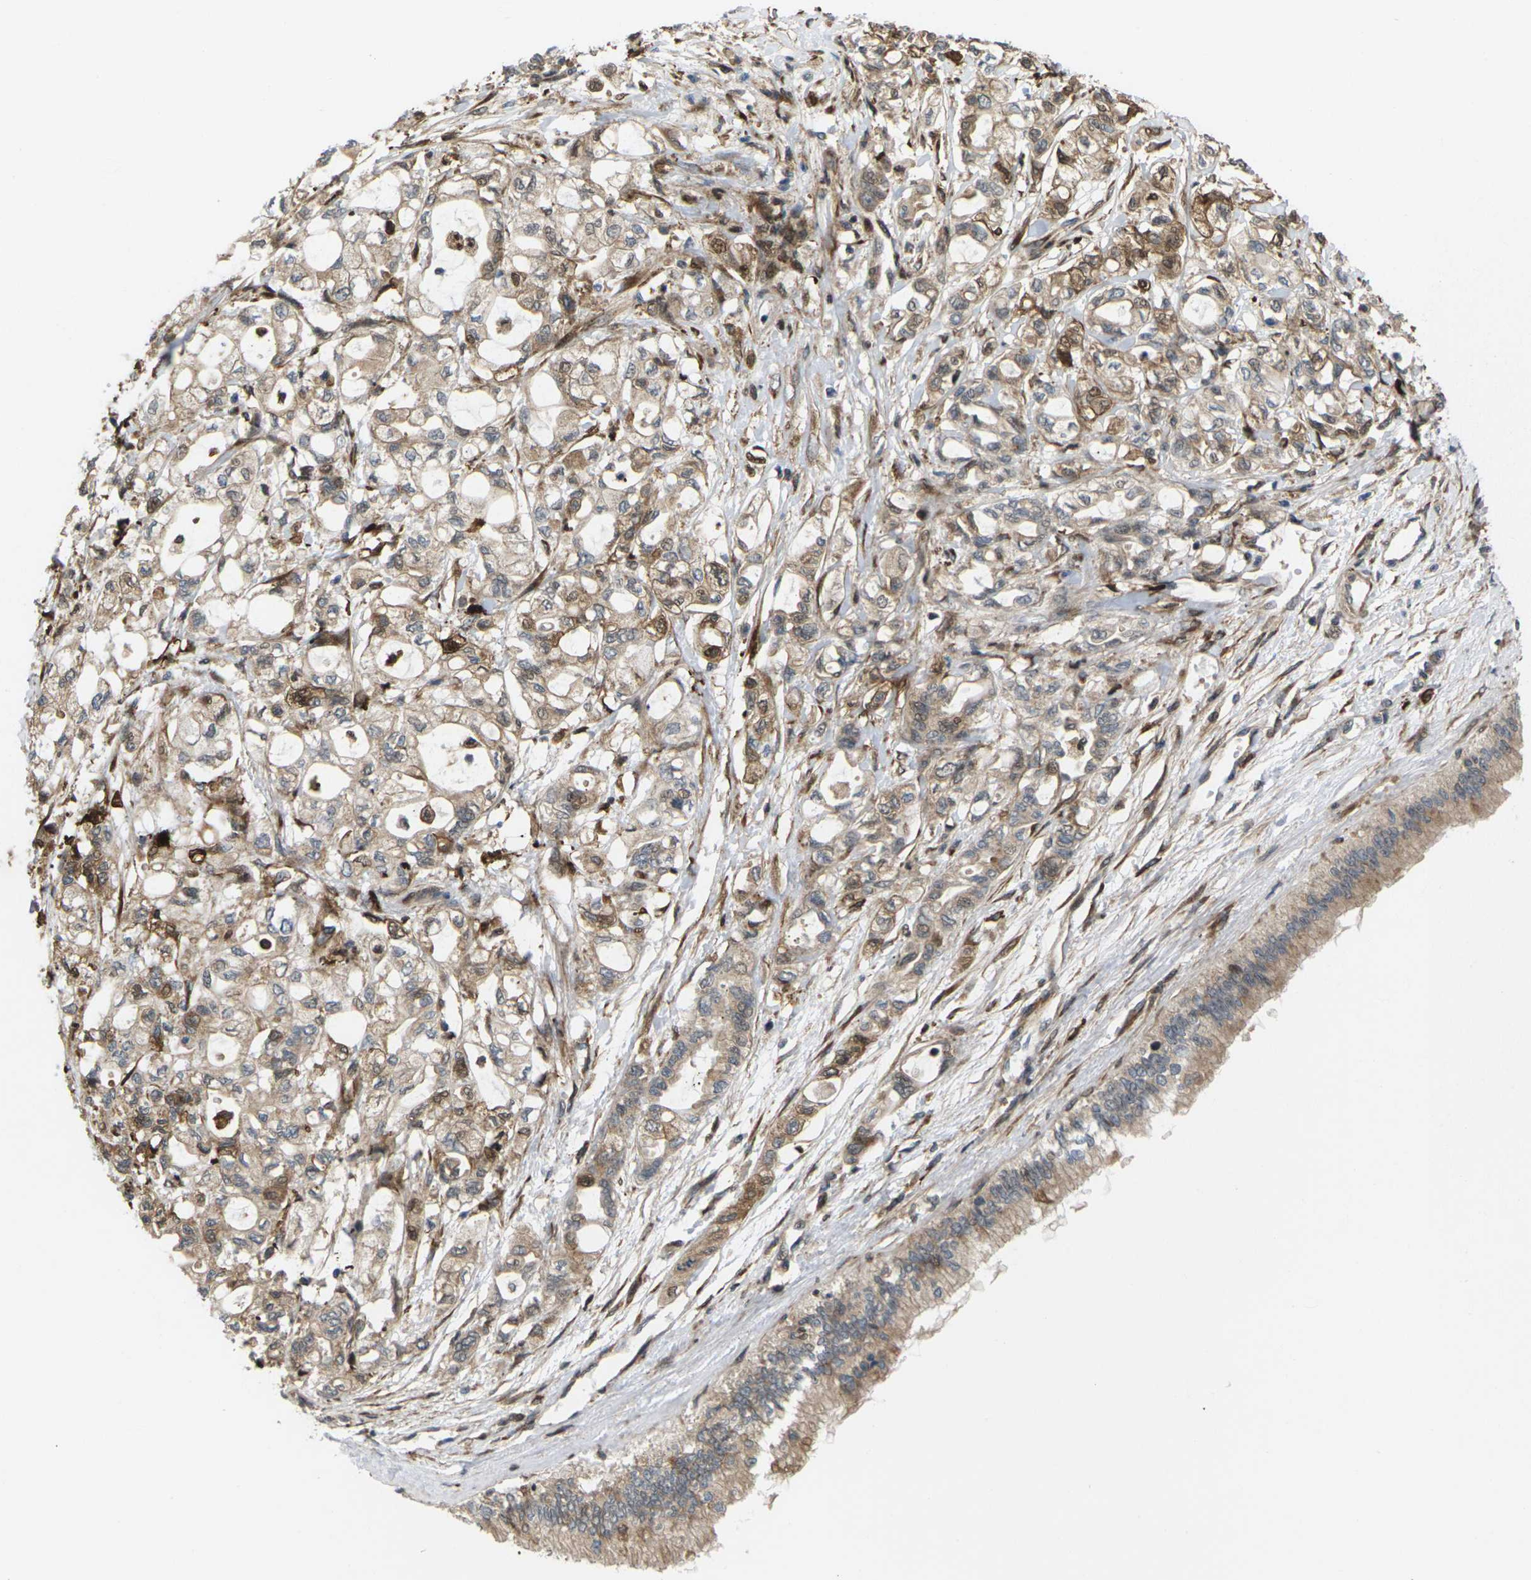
{"staining": {"intensity": "moderate", "quantity": ">75%", "location": "cytoplasmic/membranous,nuclear"}, "tissue": "pancreatic cancer", "cell_type": "Tumor cells", "image_type": "cancer", "snomed": [{"axis": "morphology", "description": "Adenocarcinoma, NOS"}, {"axis": "topography", "description": "Pancreas"}], "caption": "Protein staining exhibits moderate cytoplasmic/membranous and nuclear positivity in about >75% of tumor cells in adenocarcinoma (pancreatic).", "gene": "ROBO1", "patient": {"sex": "male", "age": 79}}